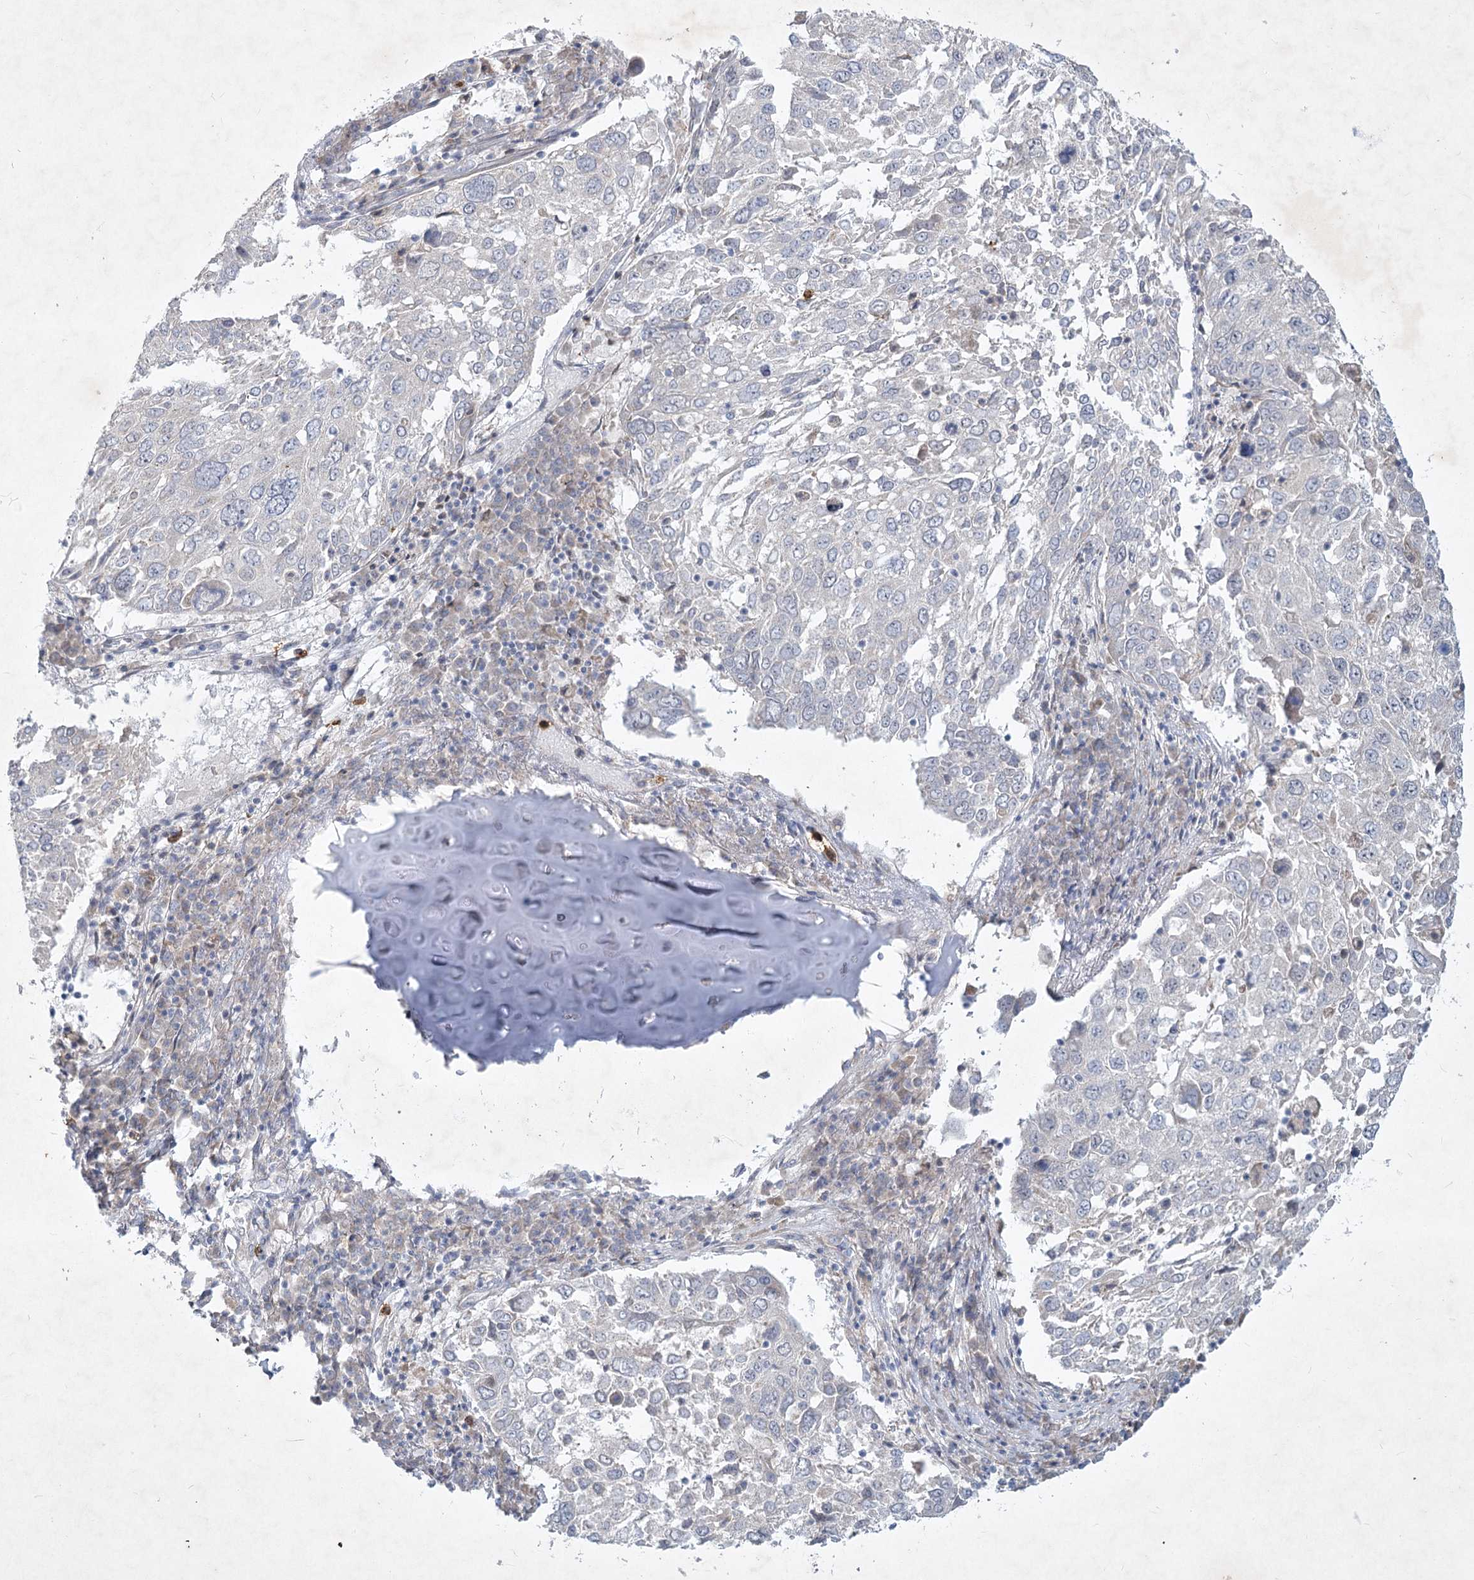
{"staining": {"intensity": "negative", "quantity": "none", "location": "none"}, "tissue": "lung cancer", "cell_type": "Tumor cells", "image_type": "cancer", "snomed": [{"axis": "morphology", "description": "Squamous cell carcinoma, NOS"}, {"axis": "topography", "description": "Lung"}], "caption": "There is no significant expression in tumor cells of lung cancer (squamous cell carcinoma). The staining is performed using DAB brown chromogen with nuclei counter-stained in using hematoxylin.", "gene": "PLA2G12A", "patient": {"sex": "male", "age": 65}}